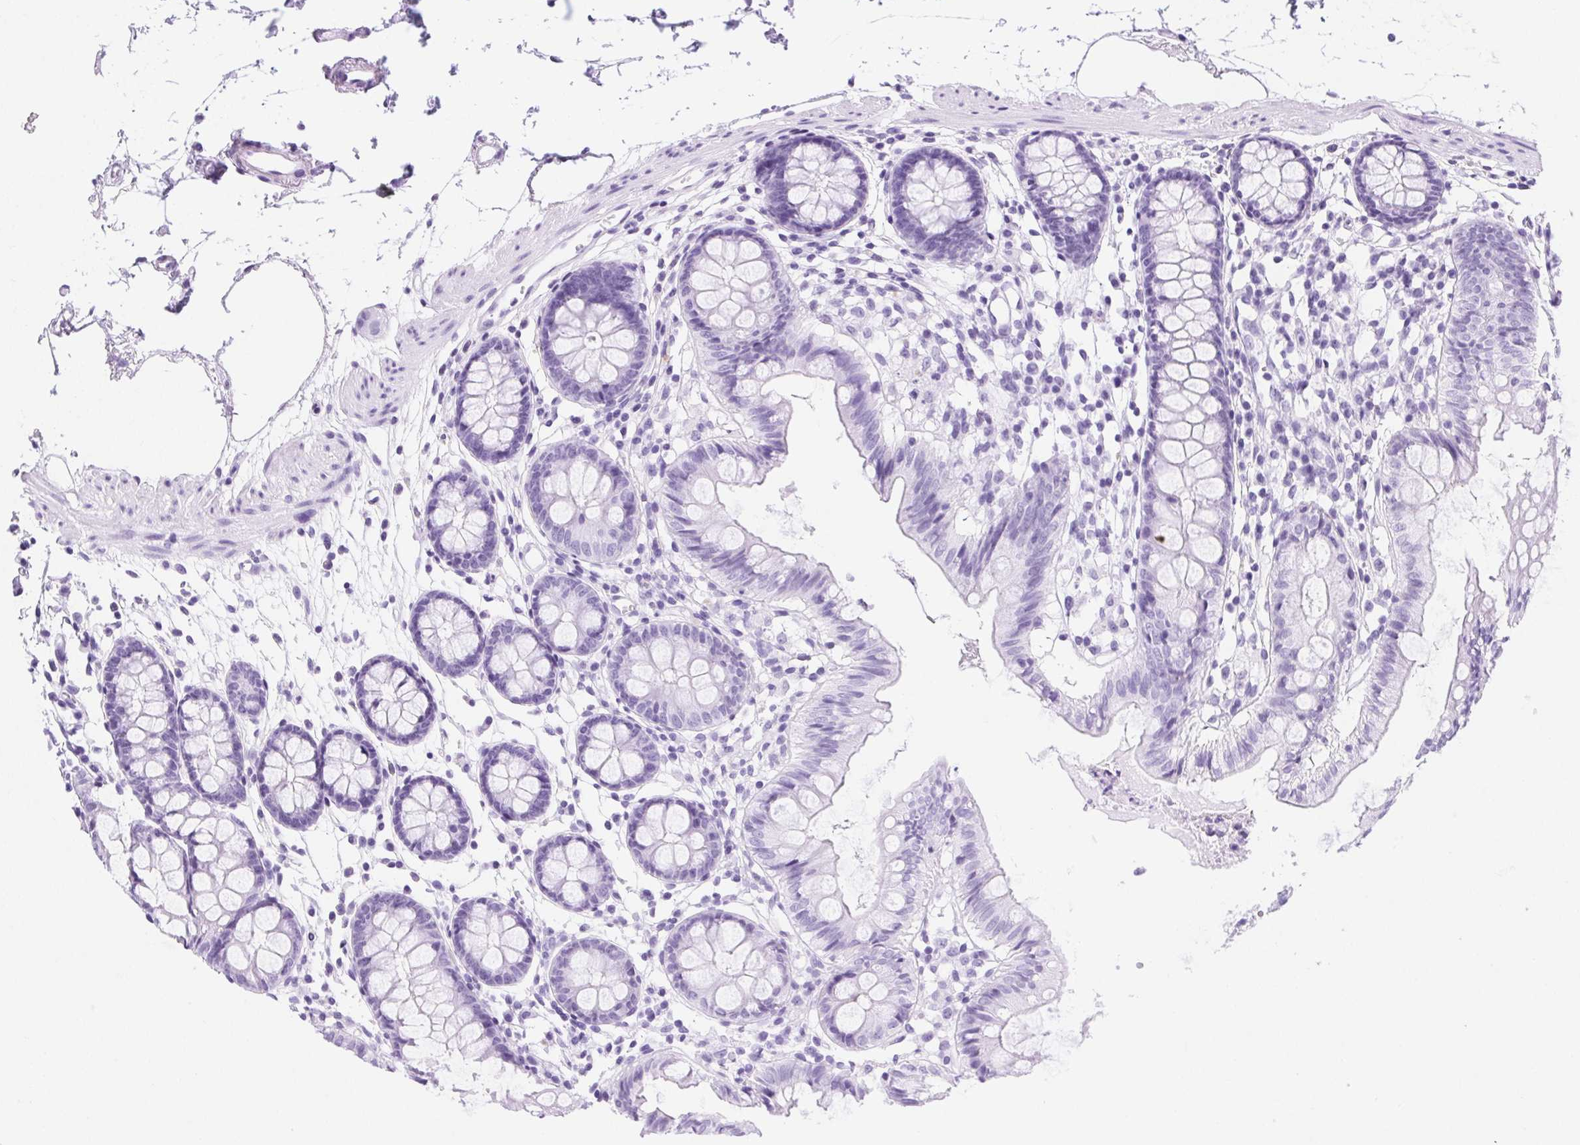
{"staining": {"intensity": "negative", "quantity": "none", "location": "none"}, "tissue": "colon", "cell_type": "Endothelial cells", "image_type": "normal", "snomed": [{"axis": "morphology", "description": "Normal tissue, NOS"}, {"axis": "topography", "description": "Colon"}], "caption": "IHC image of benign colon stained for a protein (brown), which displays no expression in endothelial cells. The staining is performed using DAB (3,3'-diaminobenzidine) brown chromogen with nuclei counter-stained in using hematoxylin.", "gene": "SPACA5B", "patient": {"sex": "female", "age": 84}}